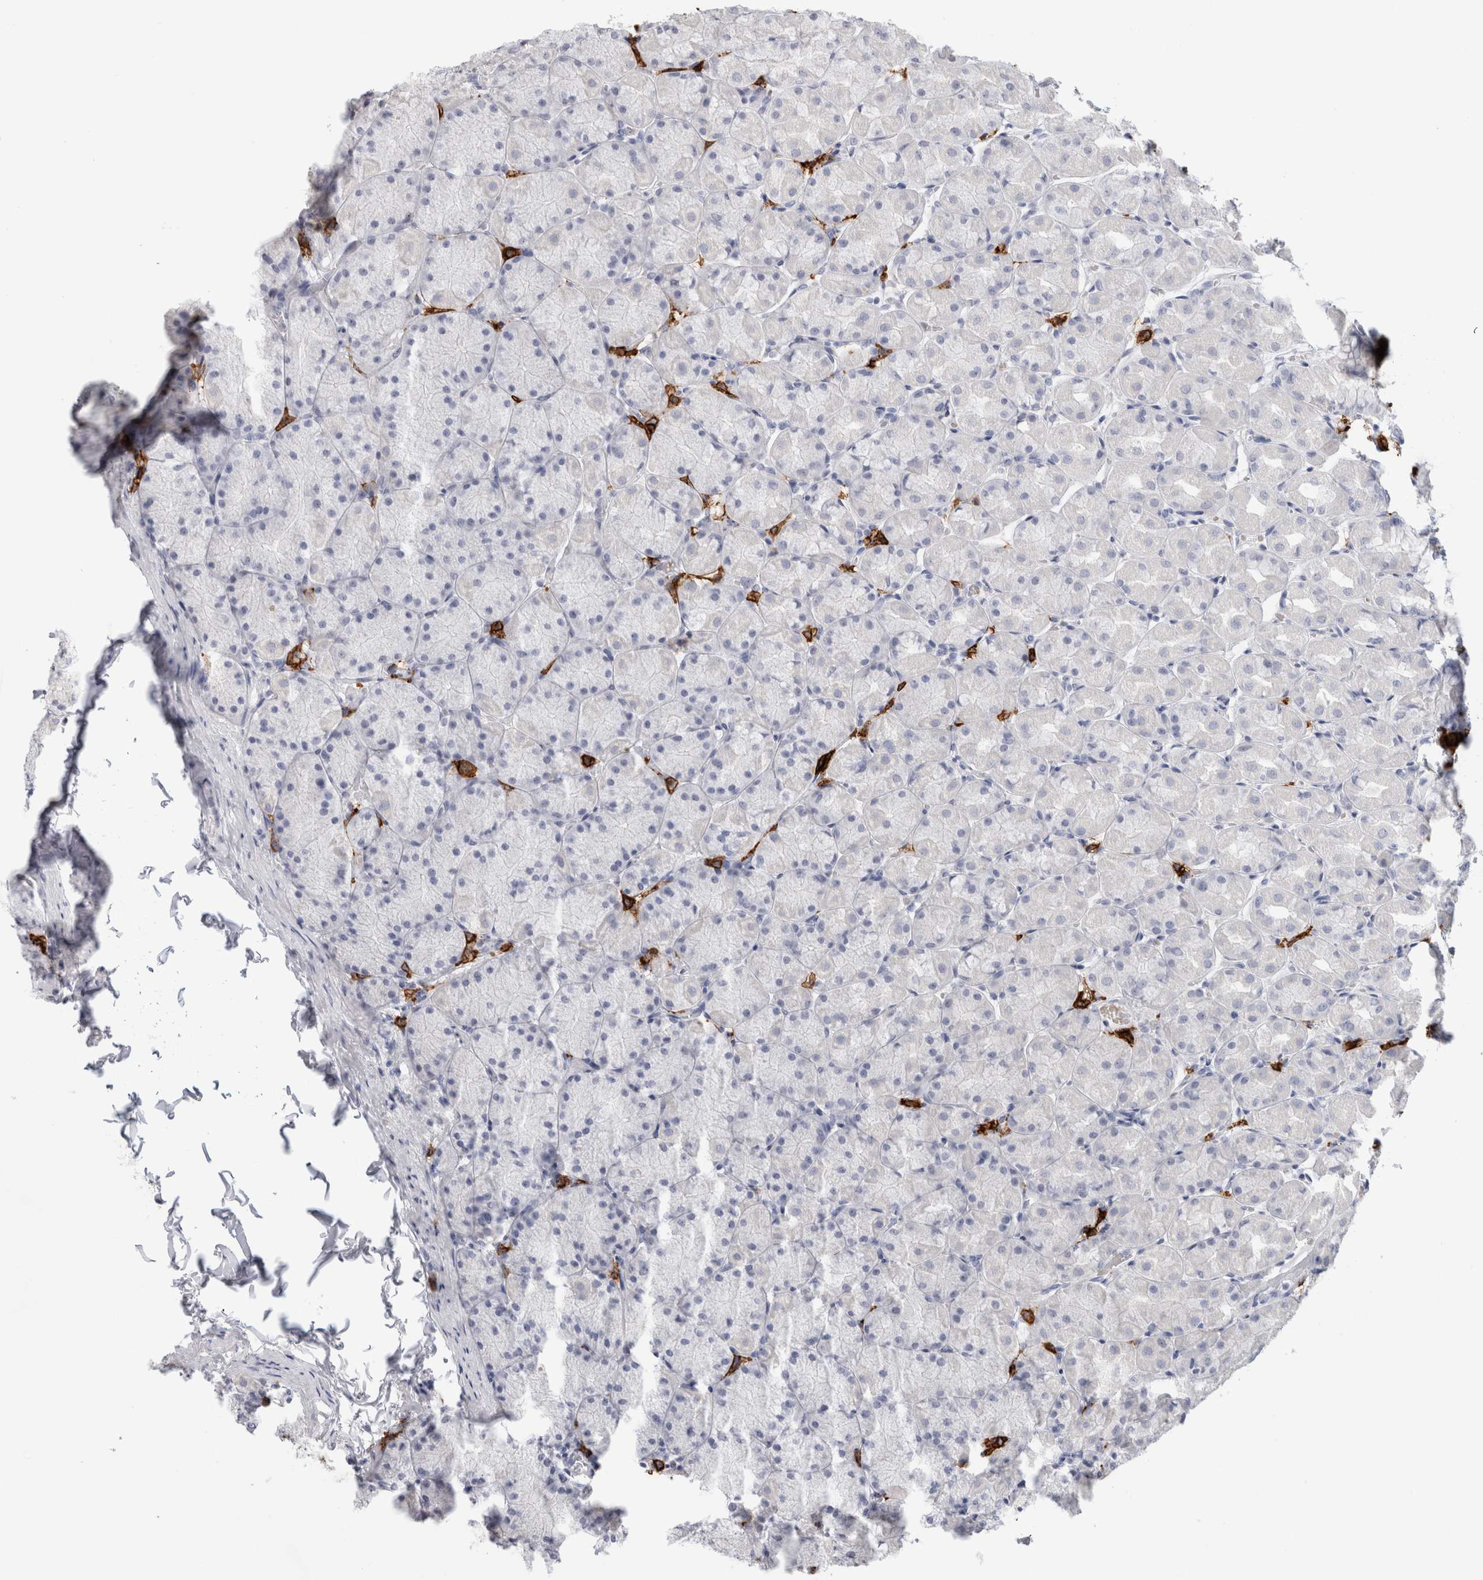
{"staining": {"intensity": "negative", "quantity": "none", "location": "none"}, "tissue": "stomach", "cell_type": "Glandular cells", "image_type": "normal", "snomed": [{"axis": "morphology", "description": "Normal tissue, NOS"}, {"axis": "topography", "description": "Stomach, upper"}], "caption": "Stomach was stained to show a protein in brown. There is no significant expression in glandular cells. Nuclei are stained in blue.", "gene": "CD38", "patient": {"sex": "female", "age": 56}}